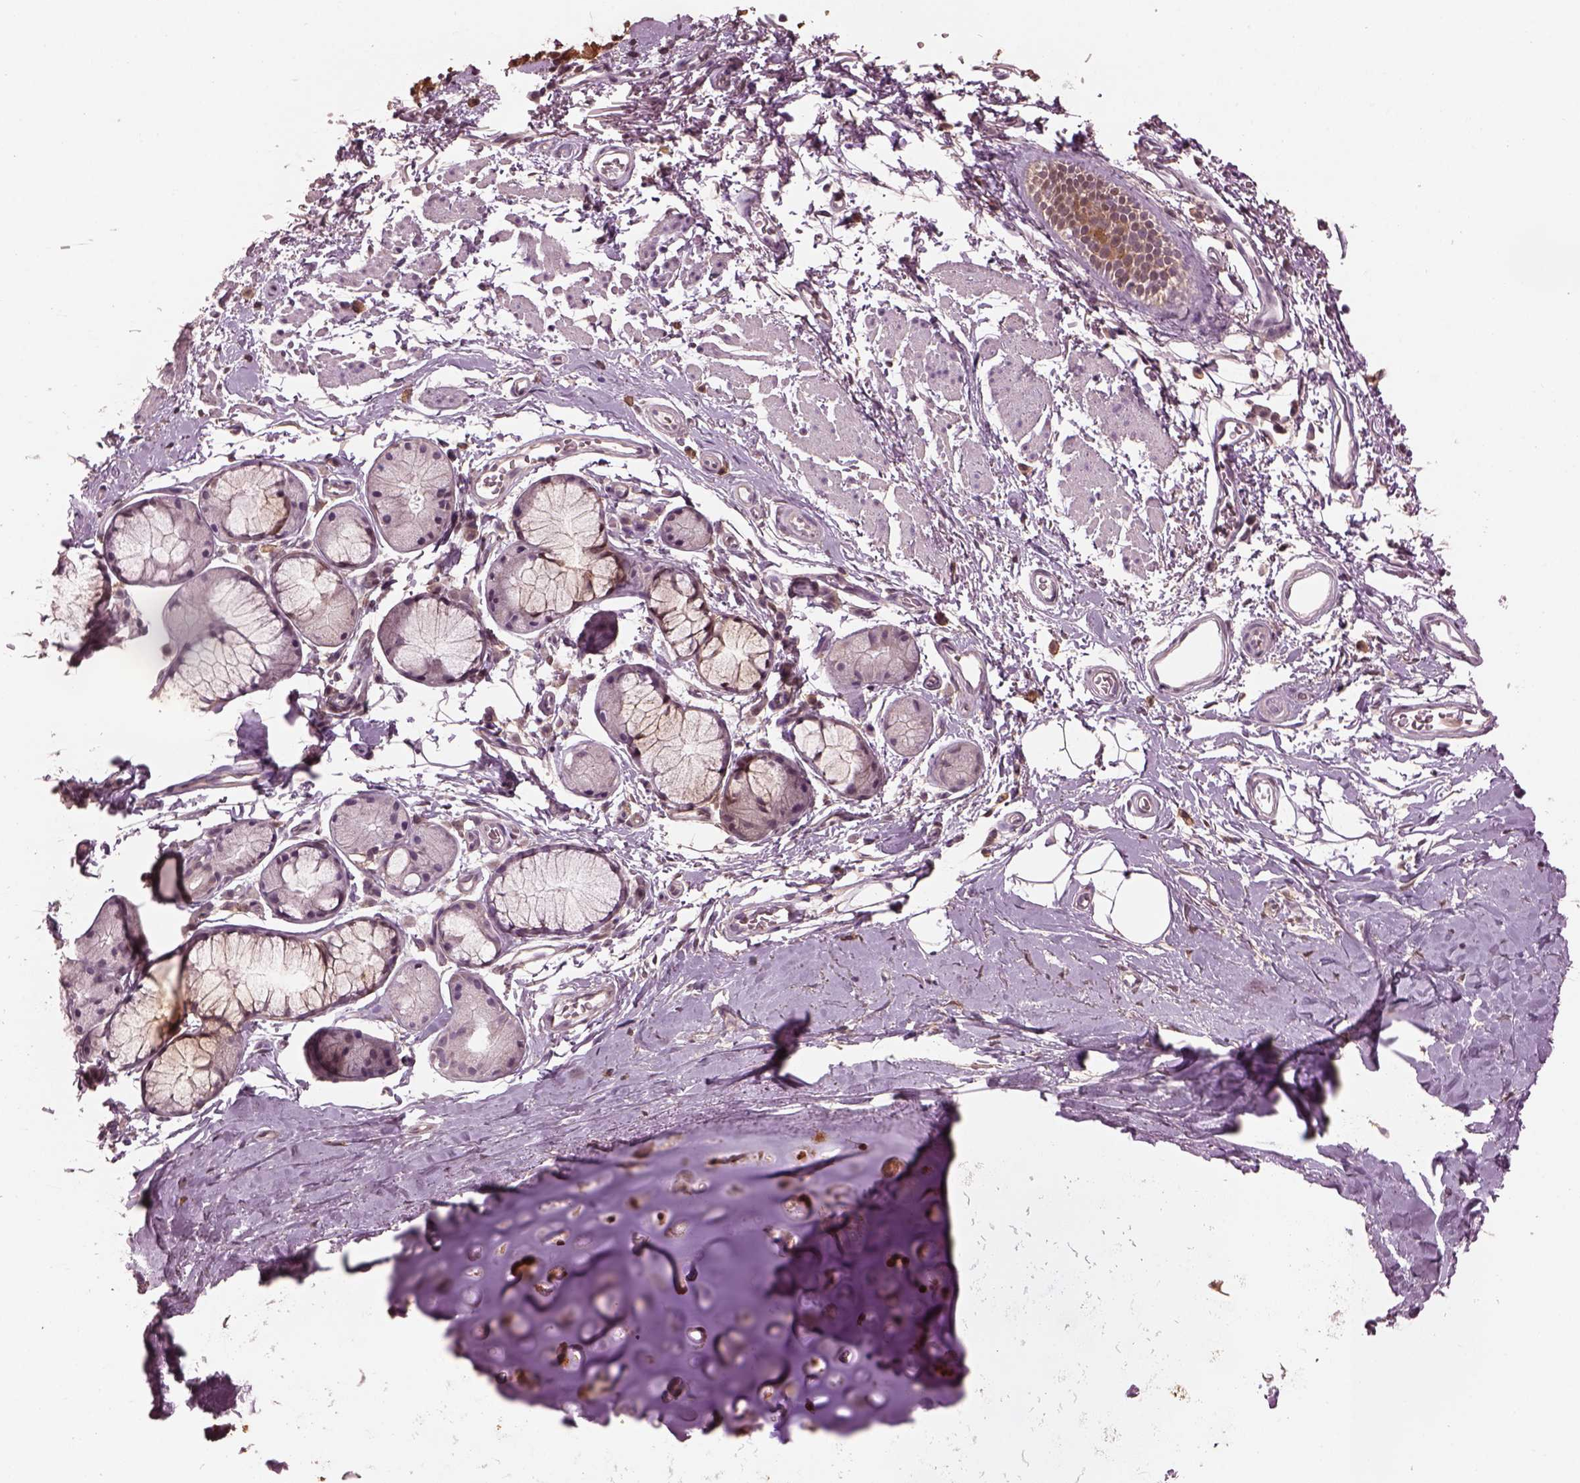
{"staining": {"intensity": "negative", "quantity": "none", "location": "none"}, "tissue": "adipose tissue", "cell_type": "Adipocytes", "image_type": "normal", "snomed": [{"axis": "morphology", "description": "Normal tissue, NOS"}, {"axis": "topography", "description": "Cartilage tissue"}, {"axis": "topography", "description": "Bronchus"}], "caption": "The immunohistochemistry (IHC) image has no significant expression in adipocytes of adipose tissue.", "gene": "SRI", "patient": {"sex": "female", "age": 79}}